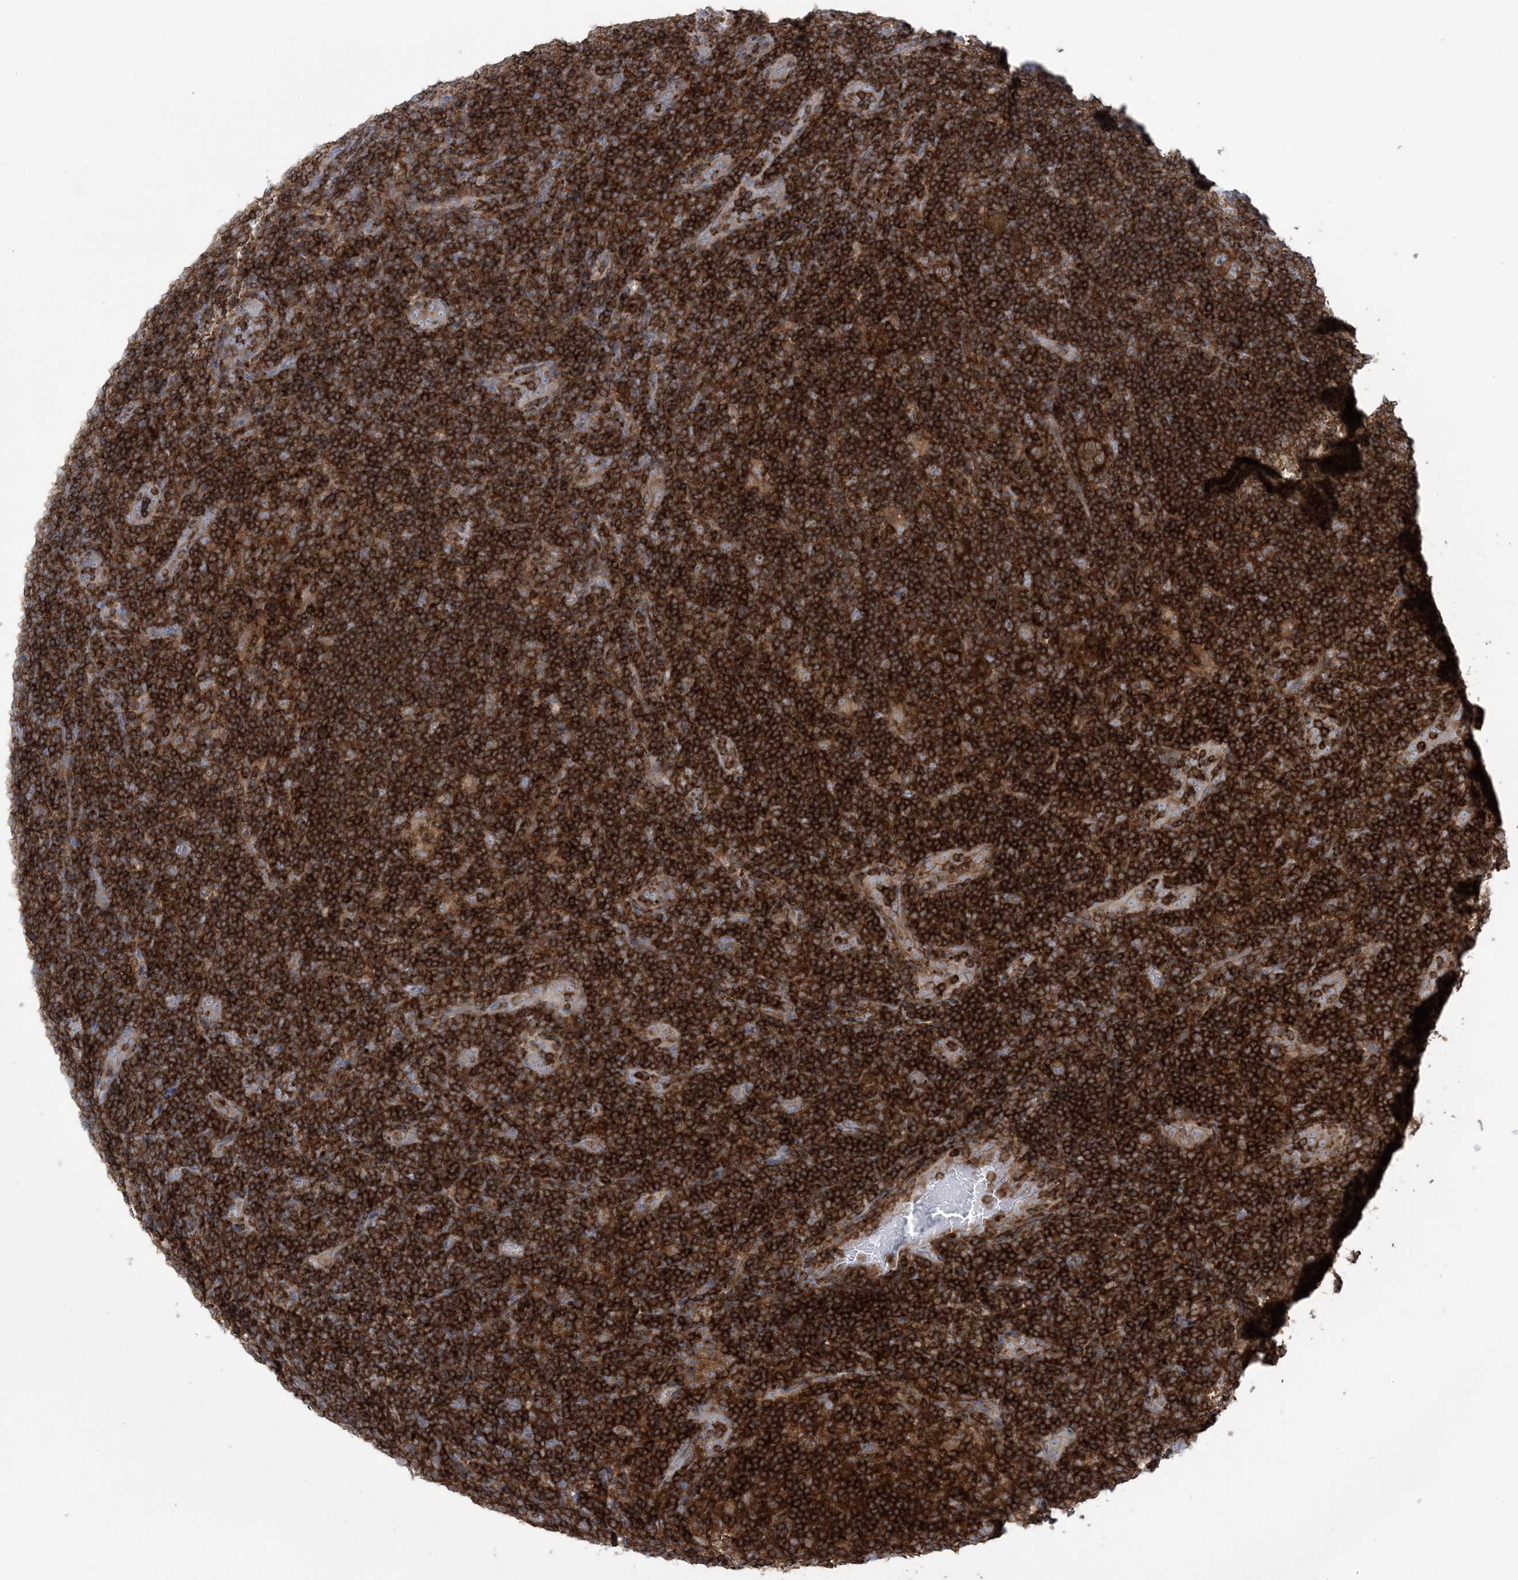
{"staining": {"intensity": "moderate", "quantity": ">75%", "location": "cytoplasmic/membranous"}, "tissue": "lymphoma", "cell_type": "Tumor cells", "image_type": "cancer", "snomed": [{"axis": "morphology", "description": "Hodgkin's disease, NOS"}, {"axis": "topography", "description": "Lymph node"}], "caption": "DAB (3,3'-diaminobenzidine) immunohistochemical staining of human Hodgkin's disease displays moderate cytoplasmic/membranous protein expression in approximately >75% of tumor cells.", "gene": "ARHGAP30", "patient": {"sex": "female", "age": 57}}